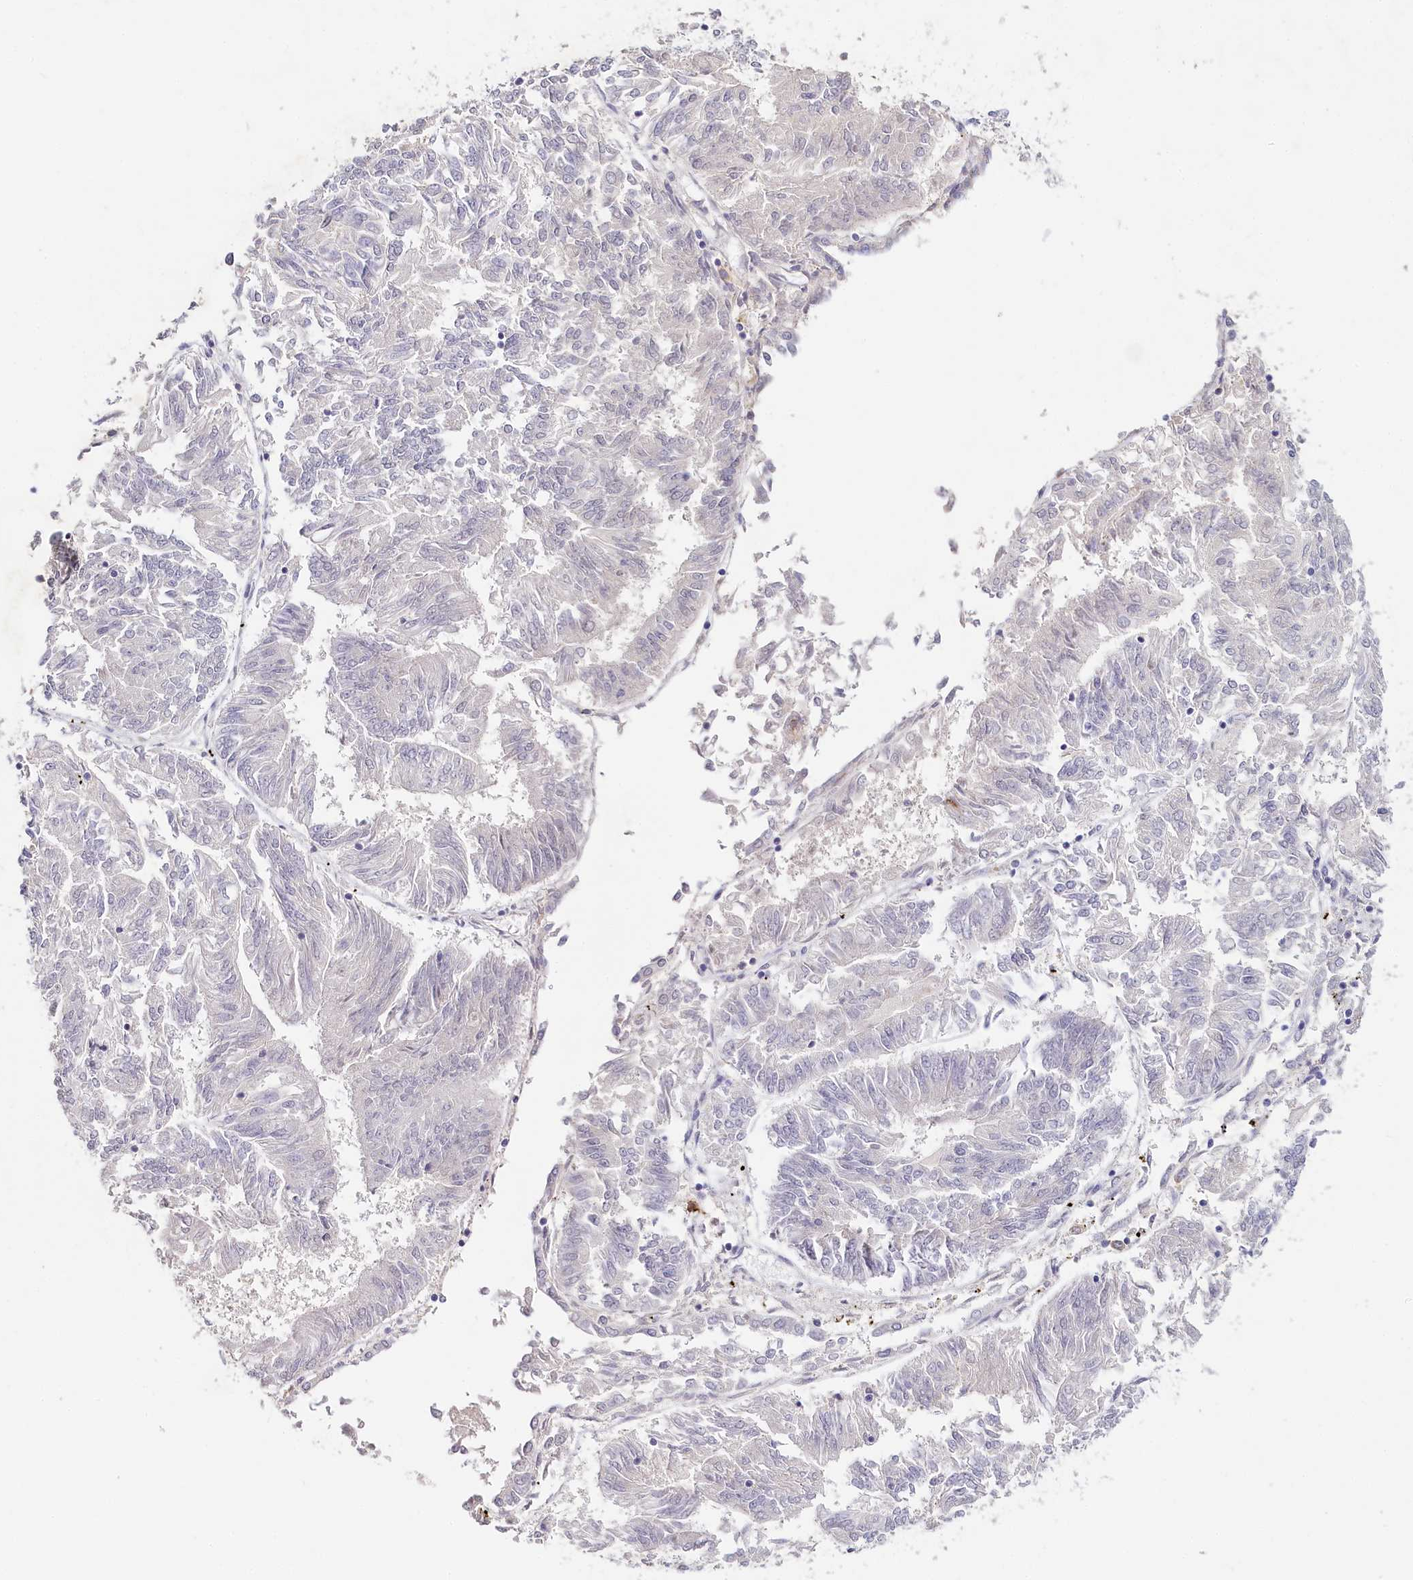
{"staining": {"intensity": "negative", "quantity": "none", "location": "none"}, "tissue": "endometrial cancer", "cell_type": "Tumor cells", "image_type": "cancer", "snomed": [{"axis": "morphology", "description": "Adenocarcinoma, NOS"}, {"axis": "topography", "description": "Endometrium"}], "caption": "Immunohistochemistry of human adenocarcinoma (endometrial) shows no staining in tumor cells. (Brightfield microscopy of DAB (3,3'-diaminobenzidine) immunohistochemistry at high magnification).", "gene": "DAPK1", "patient": {"sex": "female", "age": 58}}